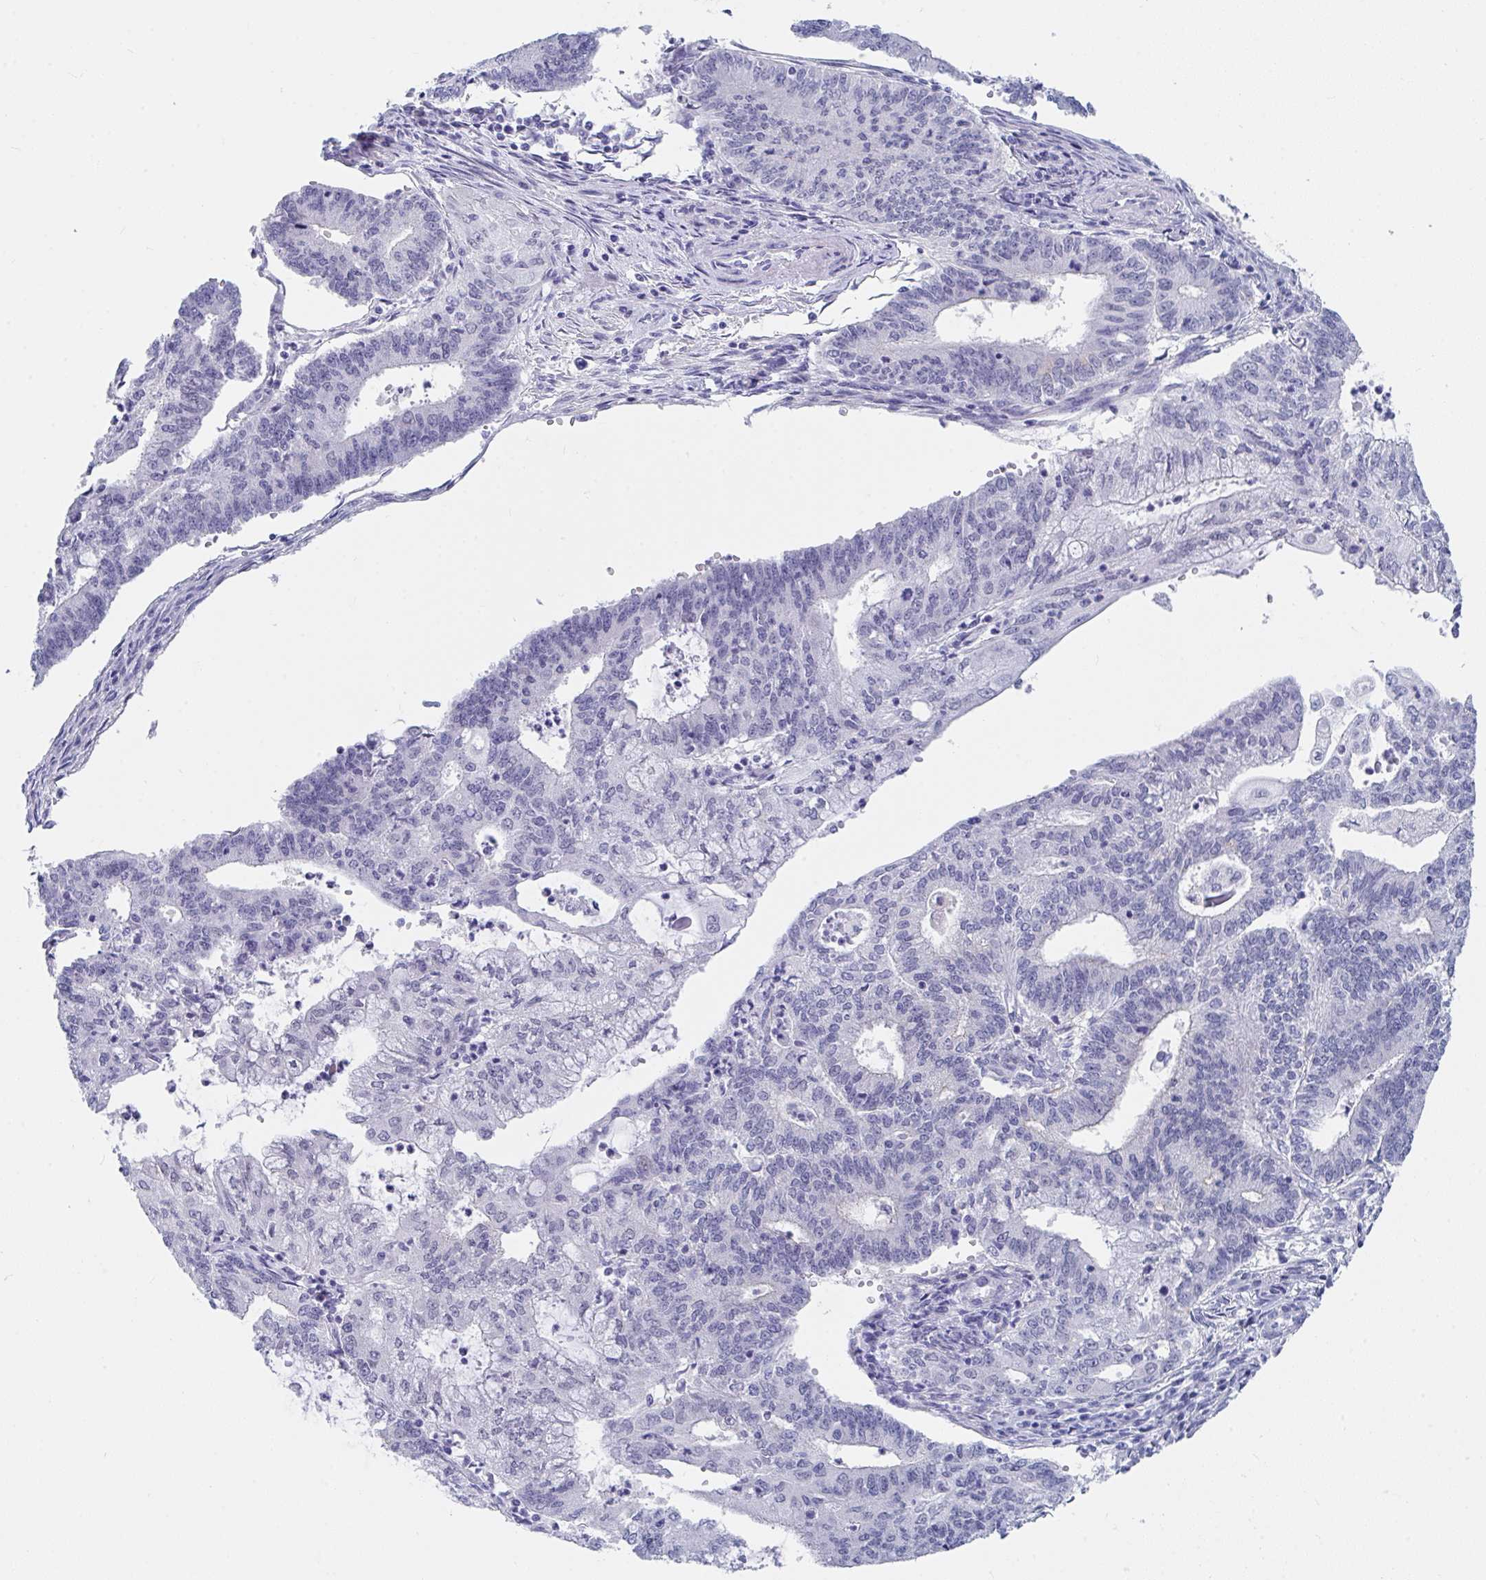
{"staining": {"intensity": "negative", "quantity": "none", "location": "none"}, "tissue": "endometrial cancer", "cell_type": "Tumor cells", "image_type": "cancer", "snomed": [{"axis": "morphology", "description": "Adenocarcinoma, NOS"}, {"axis": "topography", "description": "Endometrium"}], "caption": "Tumor cells show no significant protein positivity in endometrial adenocarcinoma. The staining was performed using DAB to visualize the protein expression in brown, while the nuclei were stained in blue with hematoxylin (Magnification: 20x).", "gene": "DAOA", "patient": {"sex": "female", "age": 61}}